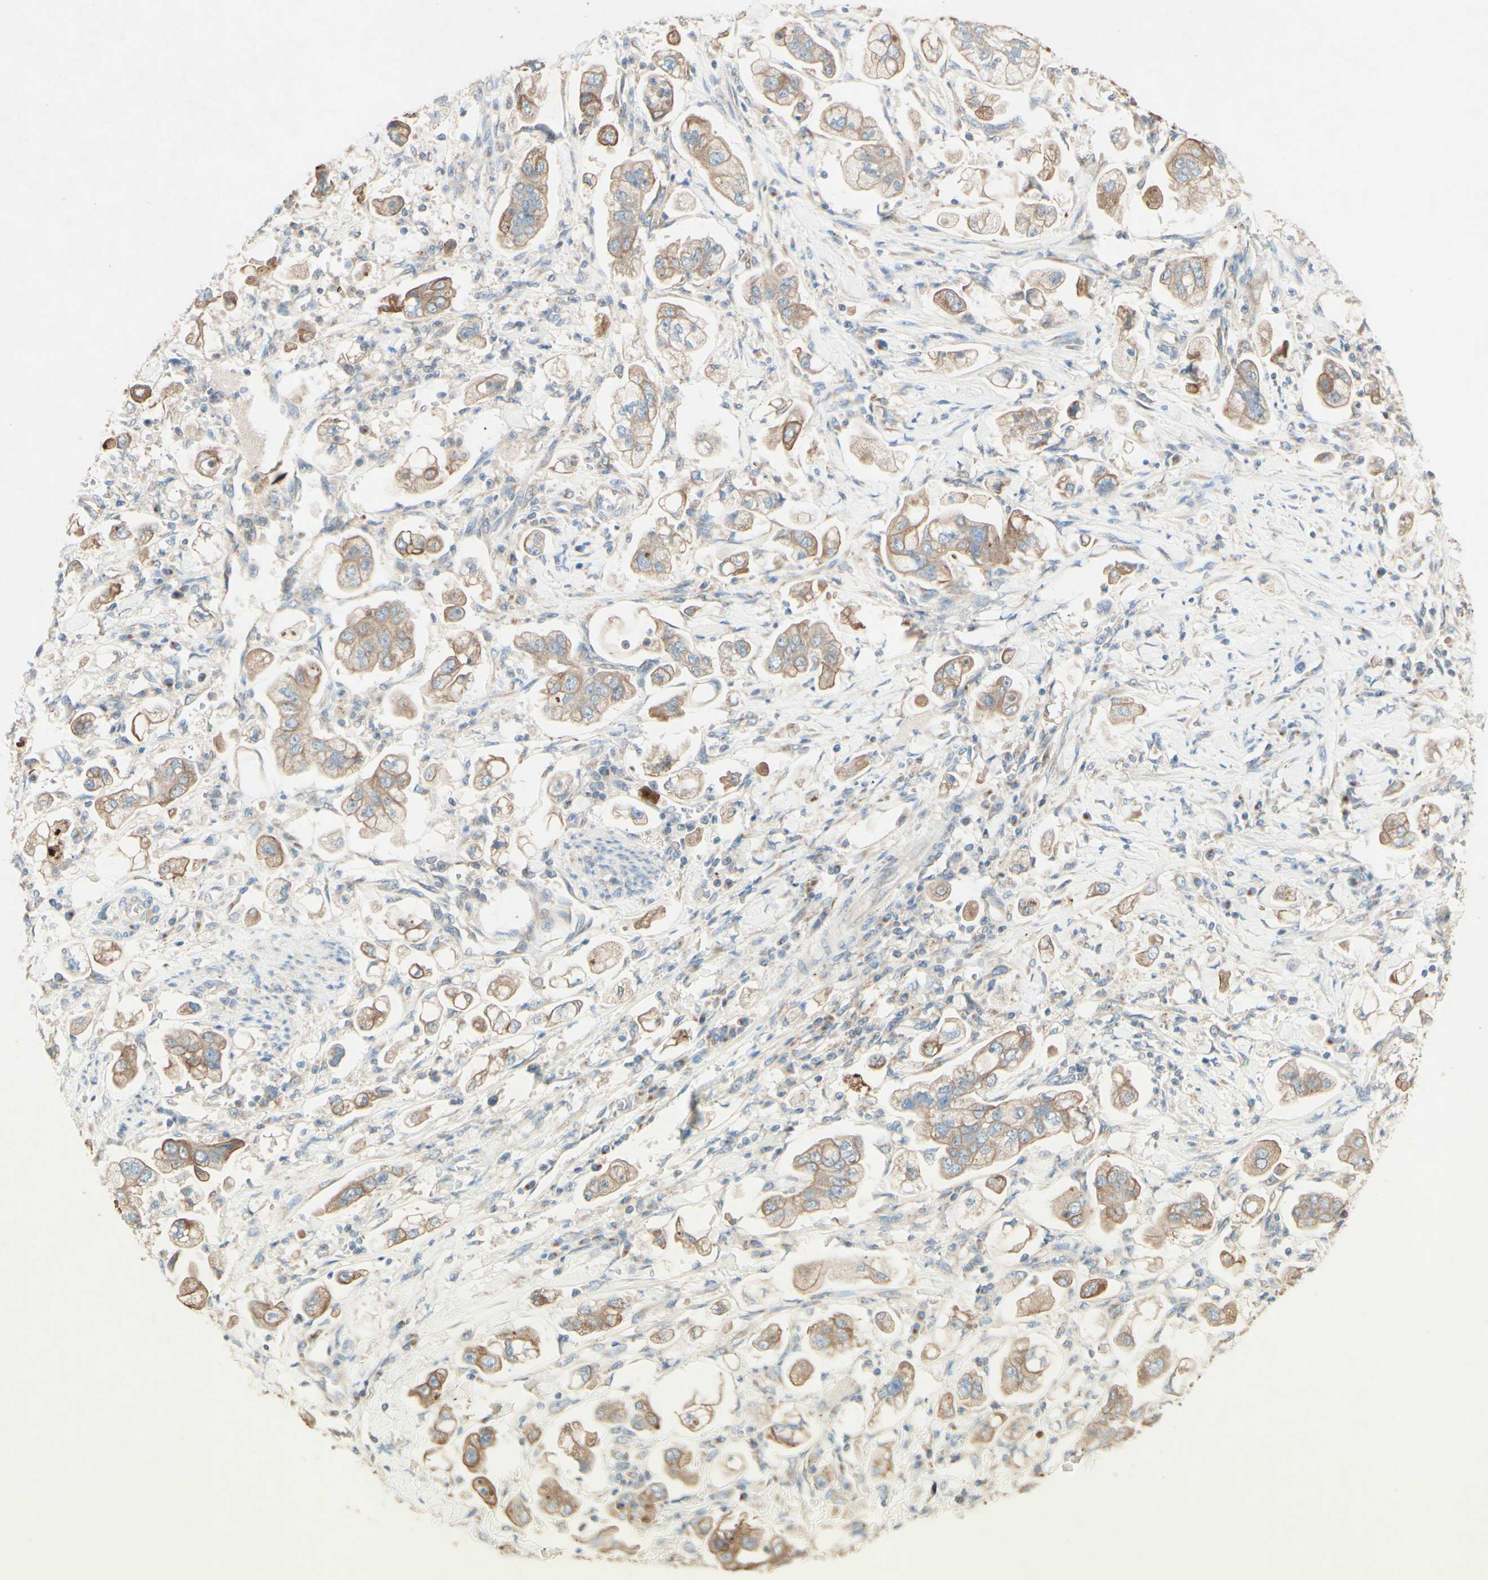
{"staining": {"intensity": "moderate", "quantity": ">75%", "location": "cytoplasmic/membranous"}, "tissue": "stomach cancer", "cell_type": "Tumor cells", "image_type": "cancer", "snomed": [{"axis": "morphology", "description": "Adenocarcinoma, NOS"}, {"axis": "topography", "description": "Stomach"}], "caption": "A photomicrograph showing moderate cytoplasmic/membranous positivity in approximately >75% of tumor cells in stomach cancer (adenocarcinoma), as visualized by brown immunohistochemical staining.", "gene": "MTM1", "patient": {"sex": "male", "age": 62}}